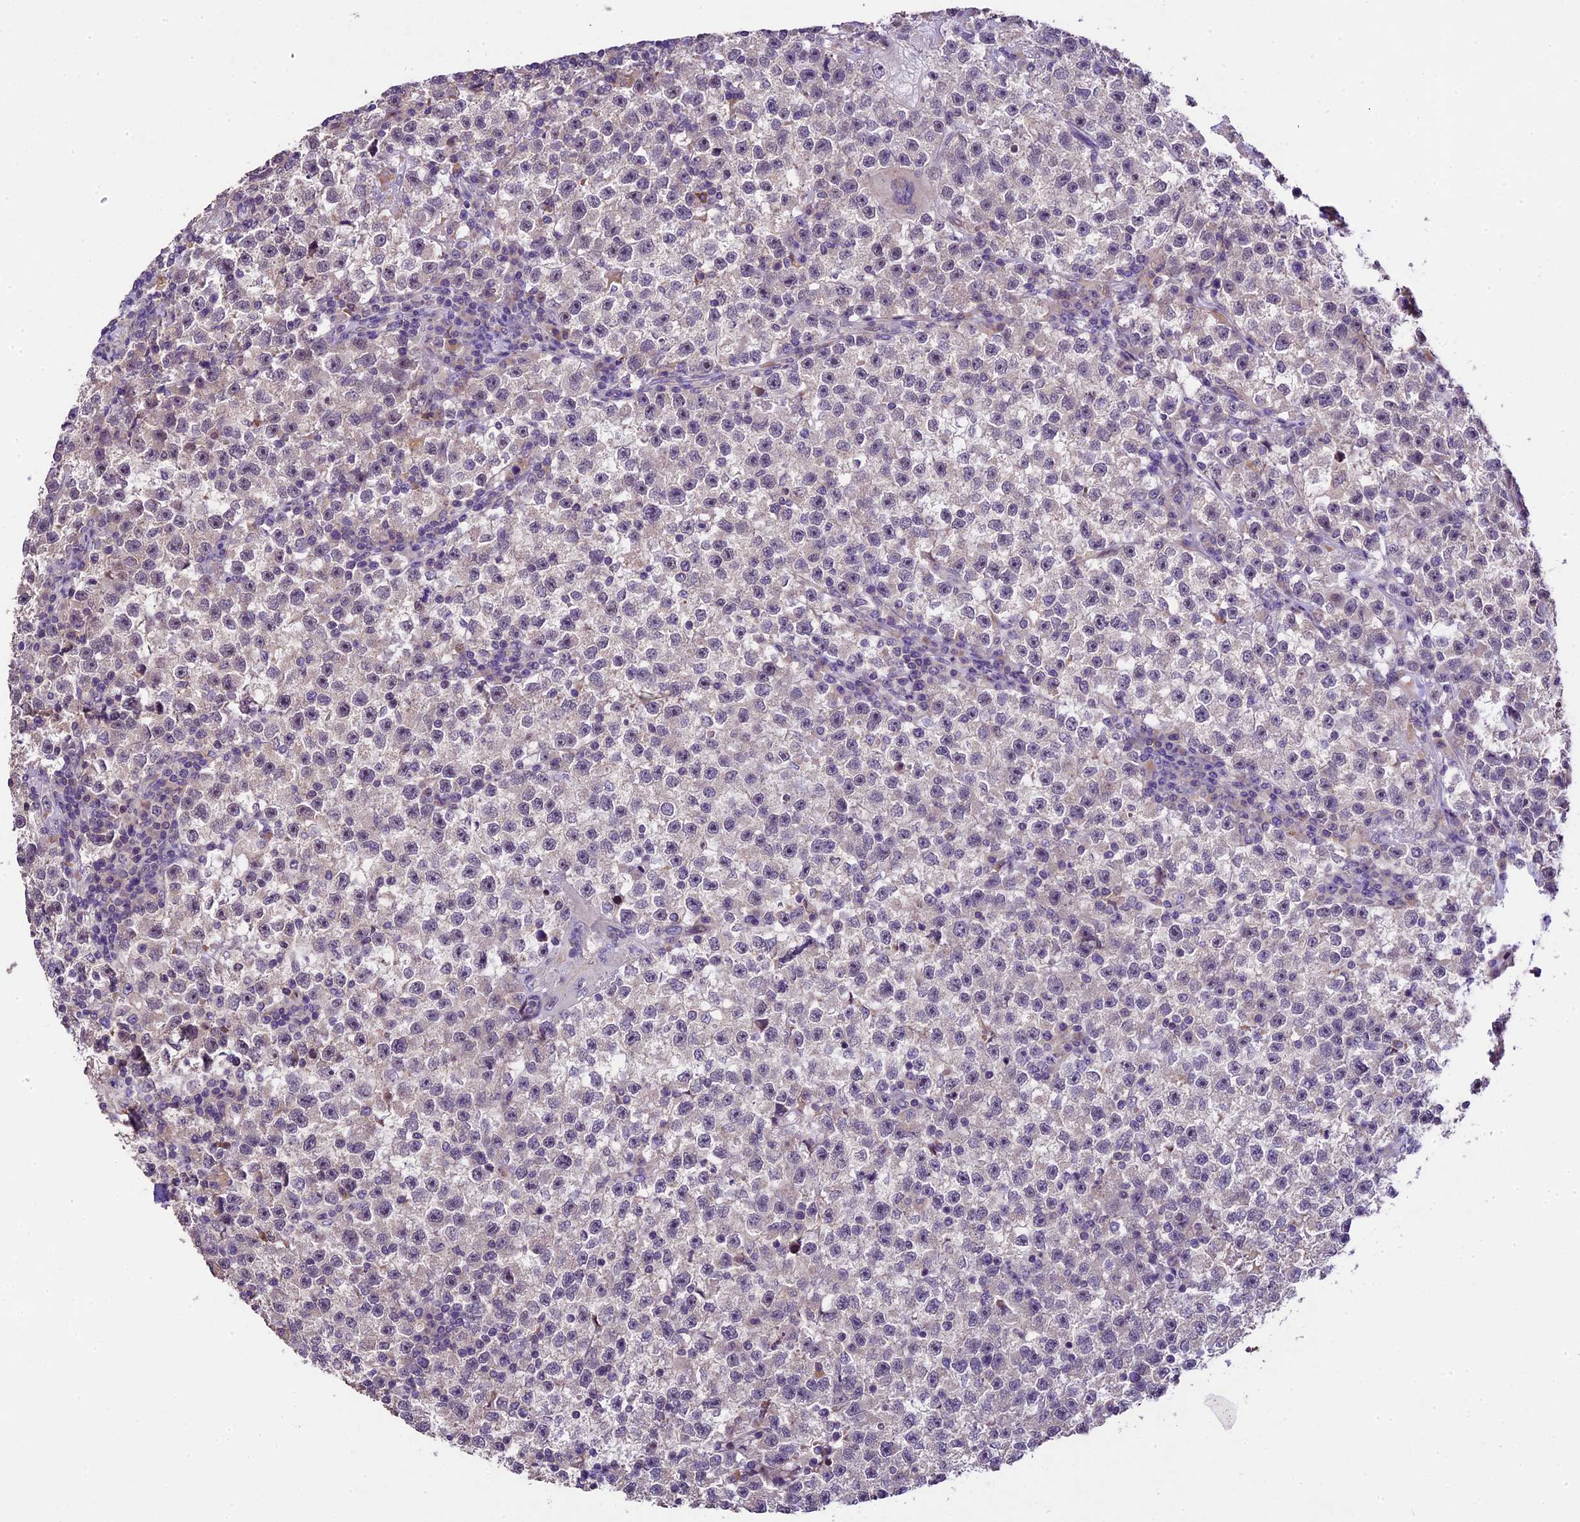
{"staining": {"intensity": "negative", "quantity": "none", "location": "none"}, "tissue": "testis cancer", "cell_type": "Tumor cells", "image_type": "cancer", "snomed": [{"axis": "morphology", "description": "Seminoma, NOS"}, {"axis": "topography", "description": "Testis"}], "caption": "Tumor cells show no significant protein positivity in testis cancer. (DAB (3,3'-diaminobenzidine) immunohistochemistry with hematoxylin counter stain).", "gene": "DGKH", "patient": {"sex": "male", "age": 22}}